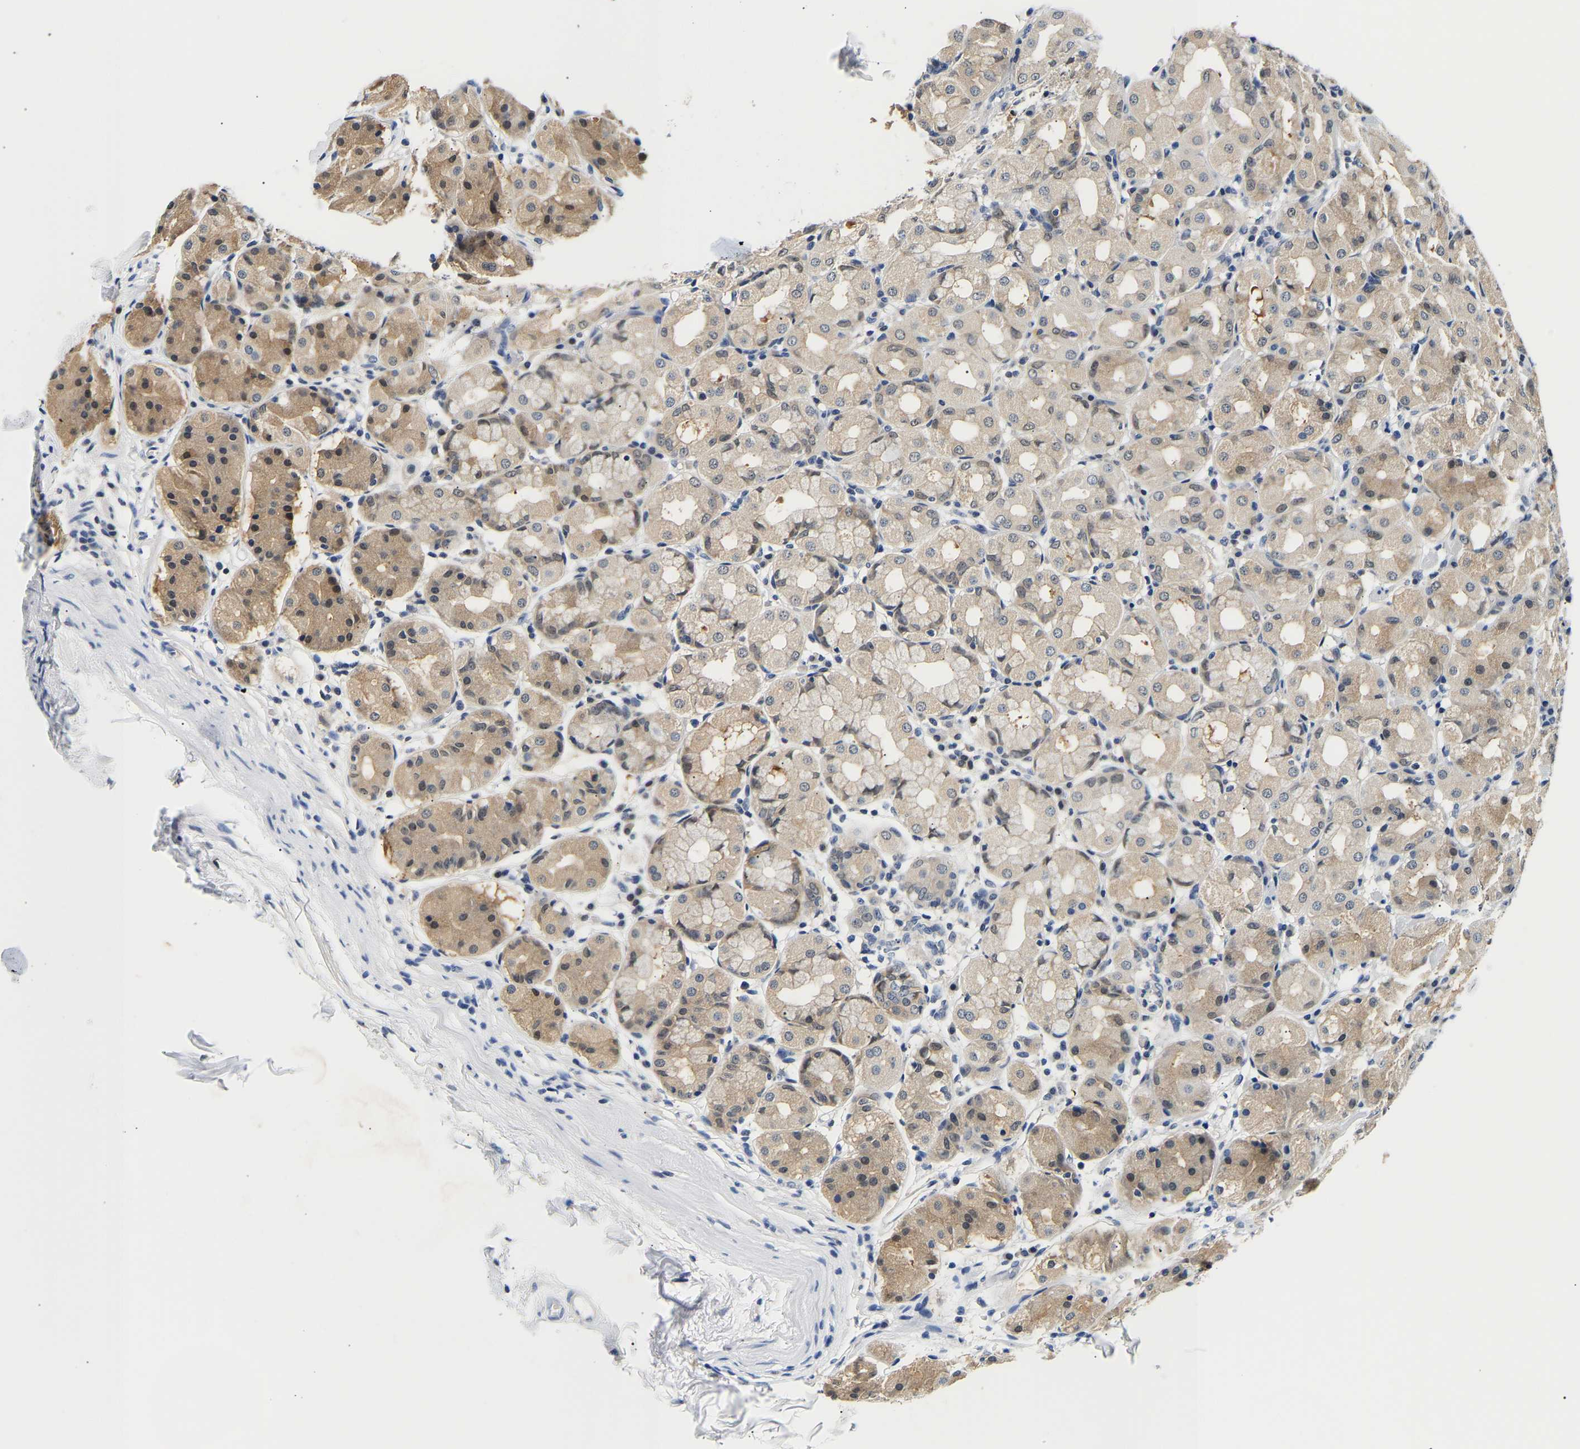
{"staining": {"intensity": "moderate", "quantity": "25%-75%", "location": "cytoplasmic/membranous"}, "tissue": "stomach", "cell_type": "Glandular cells", "image_type": "normal", "snomed": [{"axis": "morphology", "description": "Normal tissue, NOS"}, {"axis": "topography", "description": "Stomach"}, {"axis": "topography", "description": "Stomach, lower"}], "caption": "Immunohistochemistry image of unremarkable stomach stained for a protein (brown), which demonstrates medium levels of moderate cytoplasmic/membranous positivity in approximately 25%-75% of glandular cells.", "gene": "UCHL3", "patient": {"sex": "female", "age": 56}}